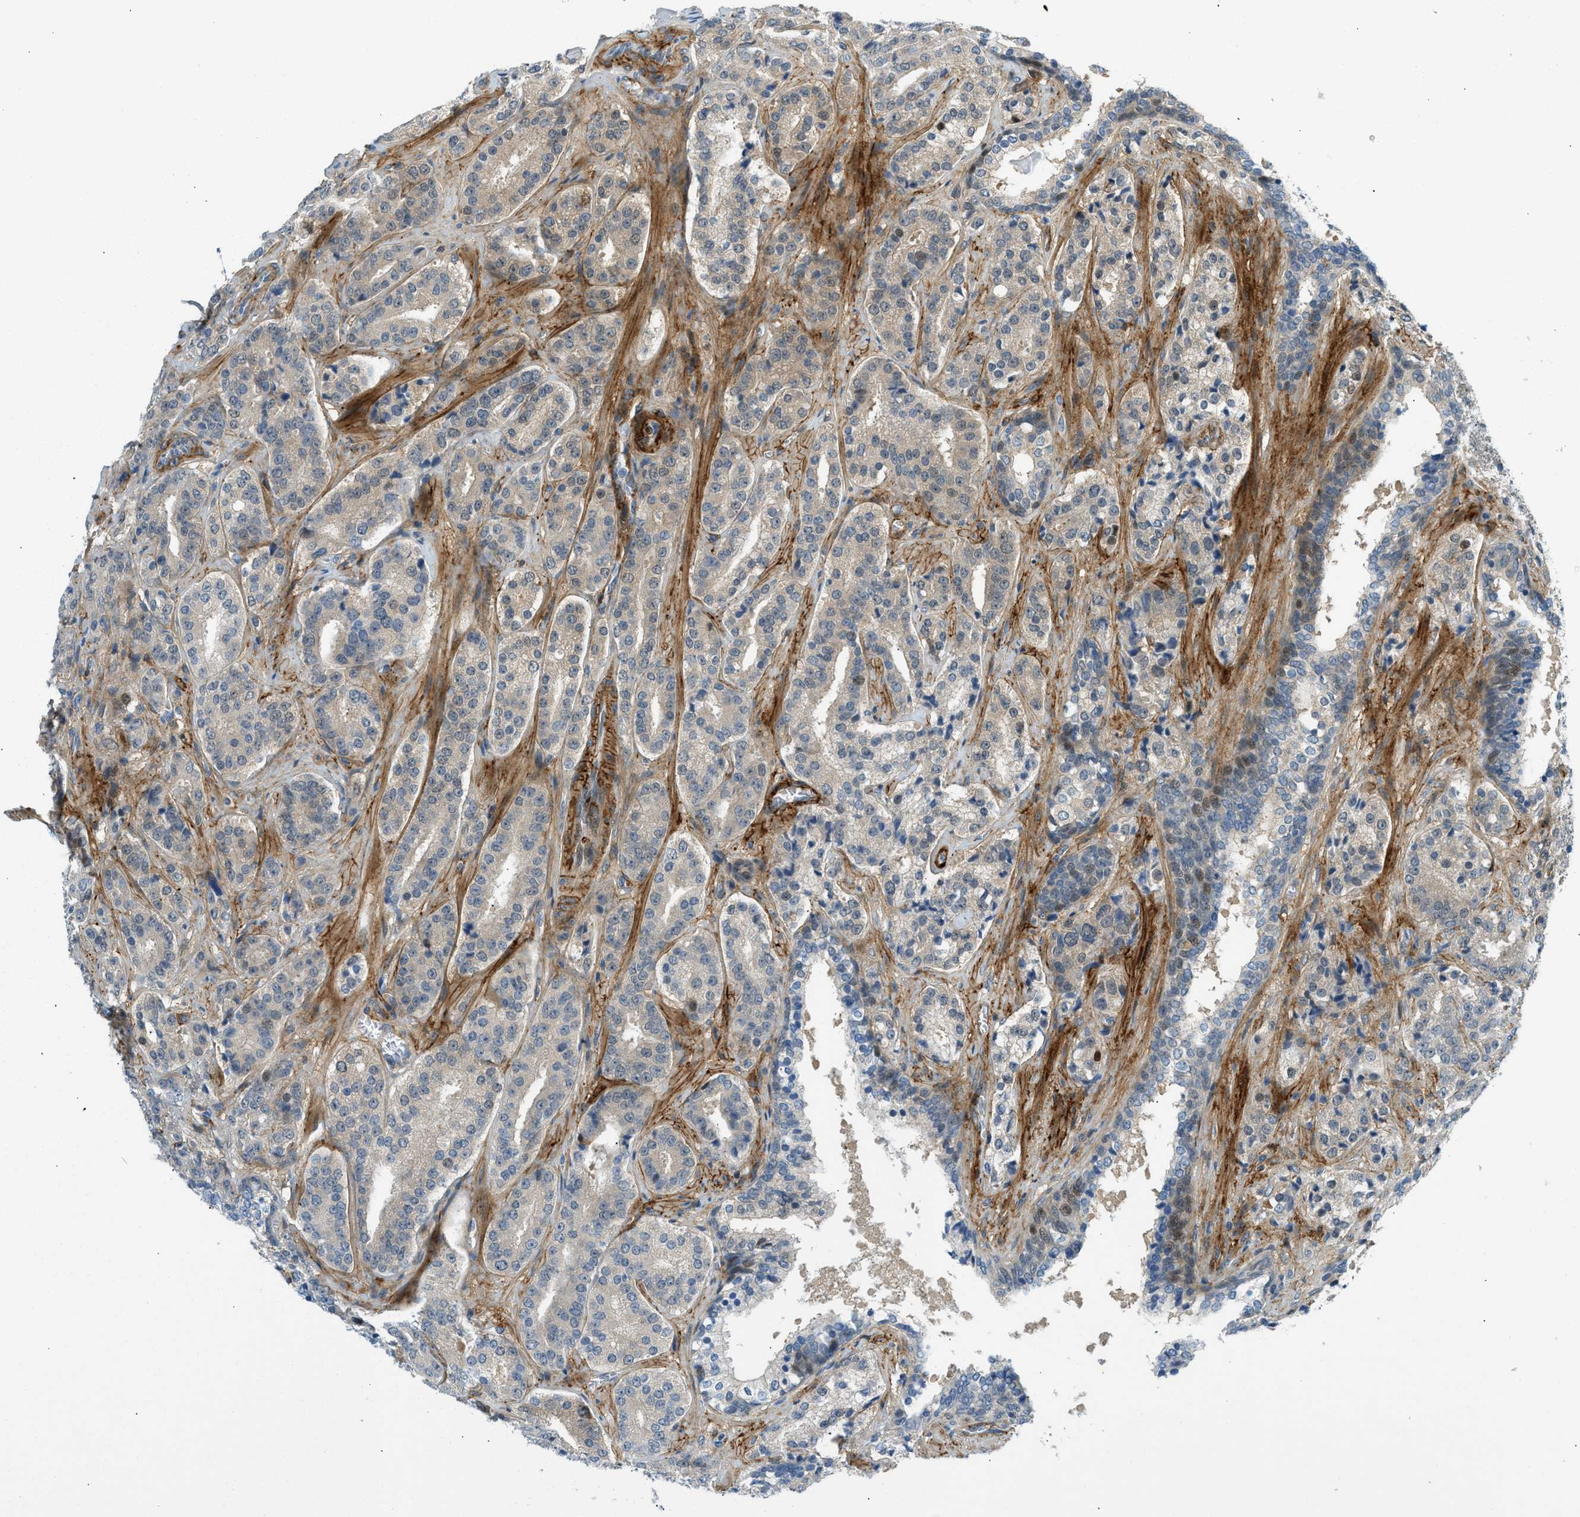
{"staining": {"intensity": "weak", "quantity": "25%-75%", "location": "cytoplasmic/membranous"}, "tissue": "prostate cancer", "cell_type": "Tumor cells", "image_type": "cancer", "snomed": [{"axis": "morphology", "description": "Adenocarcinoma, High grade"}, {"axis": "topography", "description": "Prostate"}], "caption": "Immunohistochemistry image of human high-grade adenocarcinoma (prostate) stained for a protein (brown), which reveals low levels of weak cytoplasmic/membranous staining in approximately 25%-75% of tumor cells.", "gene": "EDNRA", "patient": {"sex": "male", "age": 60}}